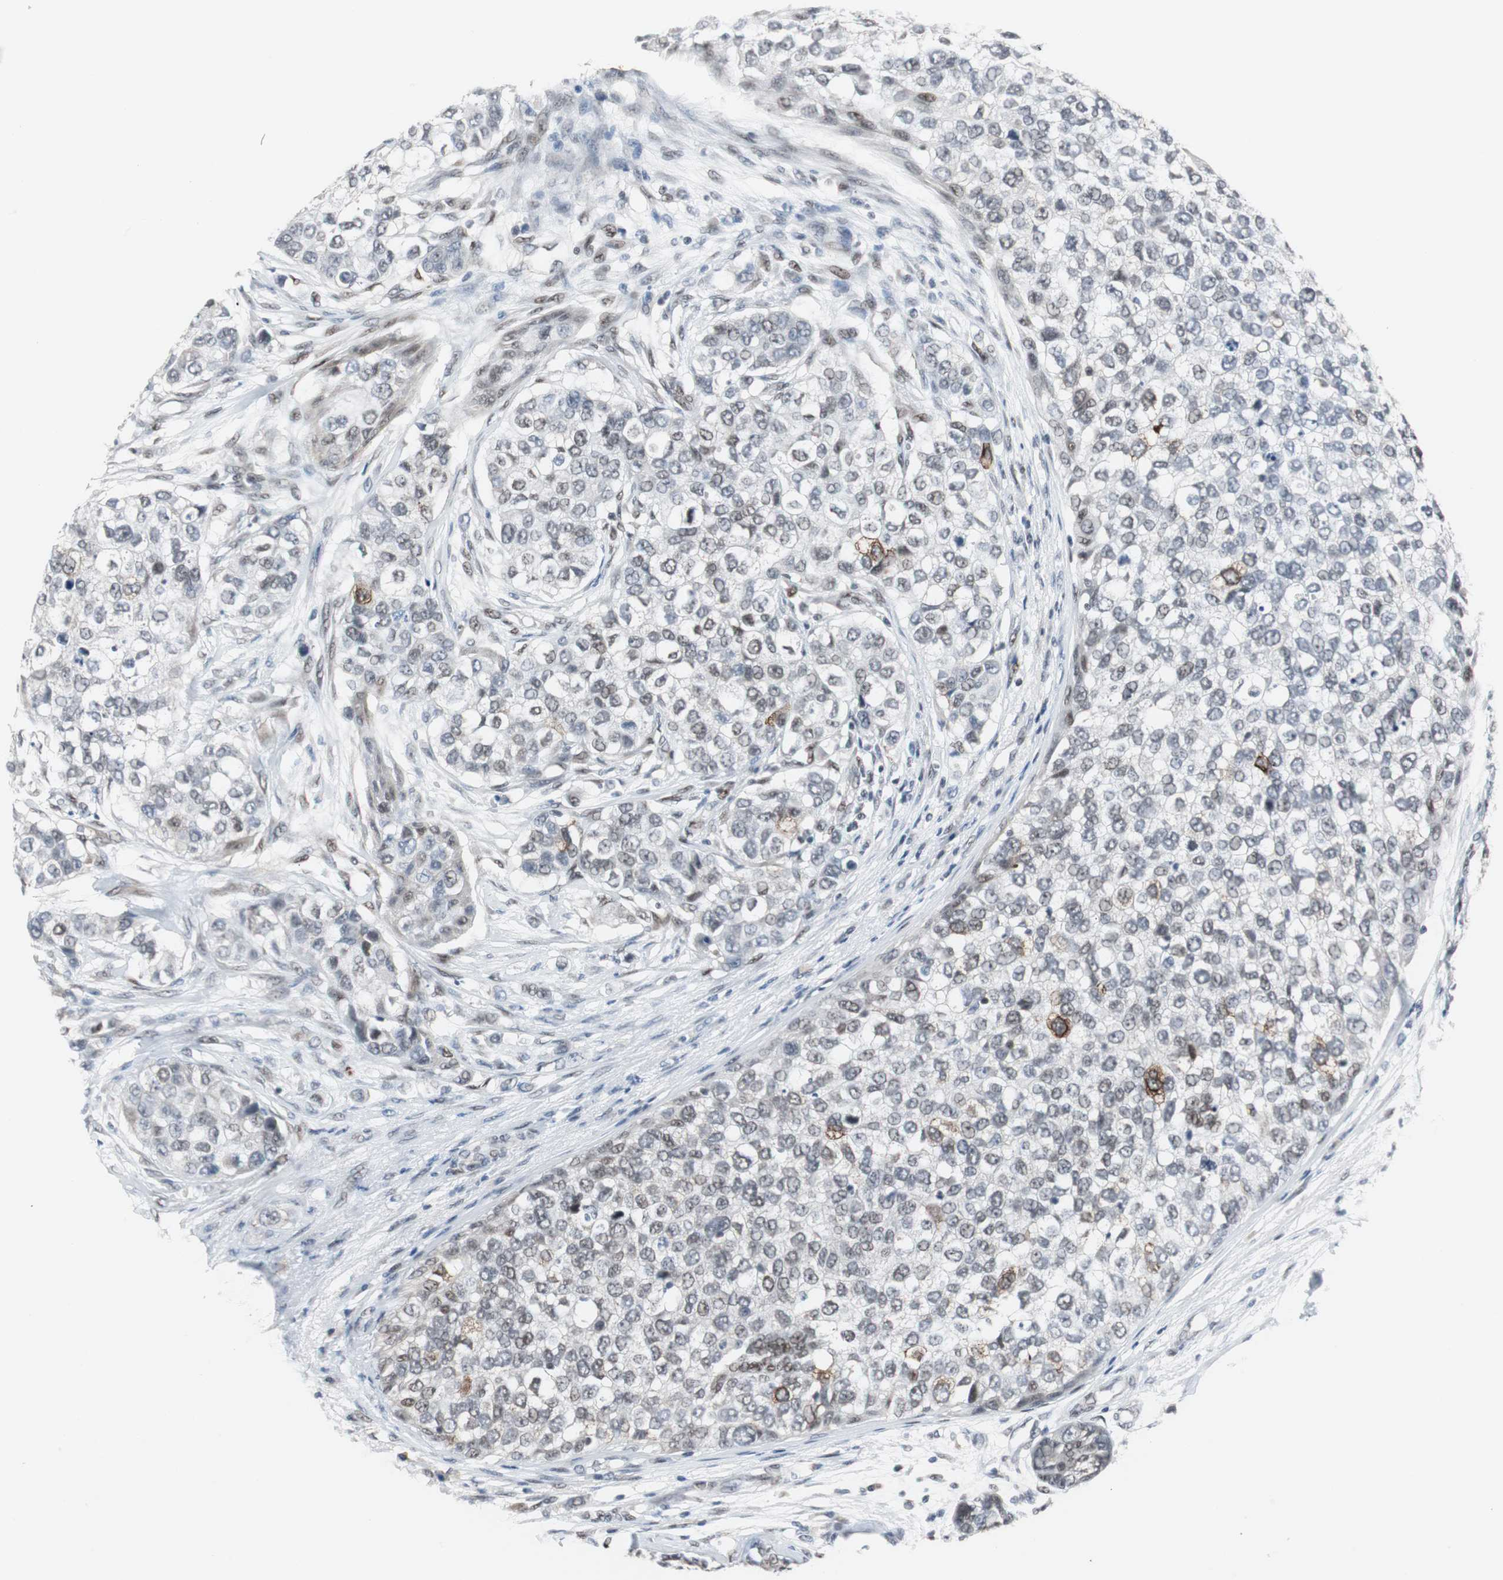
{"staining": {"intensity": "weak", "quantity": "<25%", "location": "nuclear"}, "tissue": "breast cancer", "cell_type": "Tumor cells", "image_type": "cancer", "snomed": [{"axis": "morphology", "description": "Normal tissue, NOS"}, {"axis": "morphology", "description": "Duct carcinoma"}, {"axis": "topography", "description": "Breast"}], "caption": "An IHC micrograph of breast cancer is shown. There is no staining in tumor cells of breast cancer. (Stains: DAB (3,3'-diaminobenzidine) IHC with hematoxylin counter stain, Microscopy: brightfield microscopy at high magnification).", "gene": "ZHX2", "patient": {"sex": "female", "age": 49}}